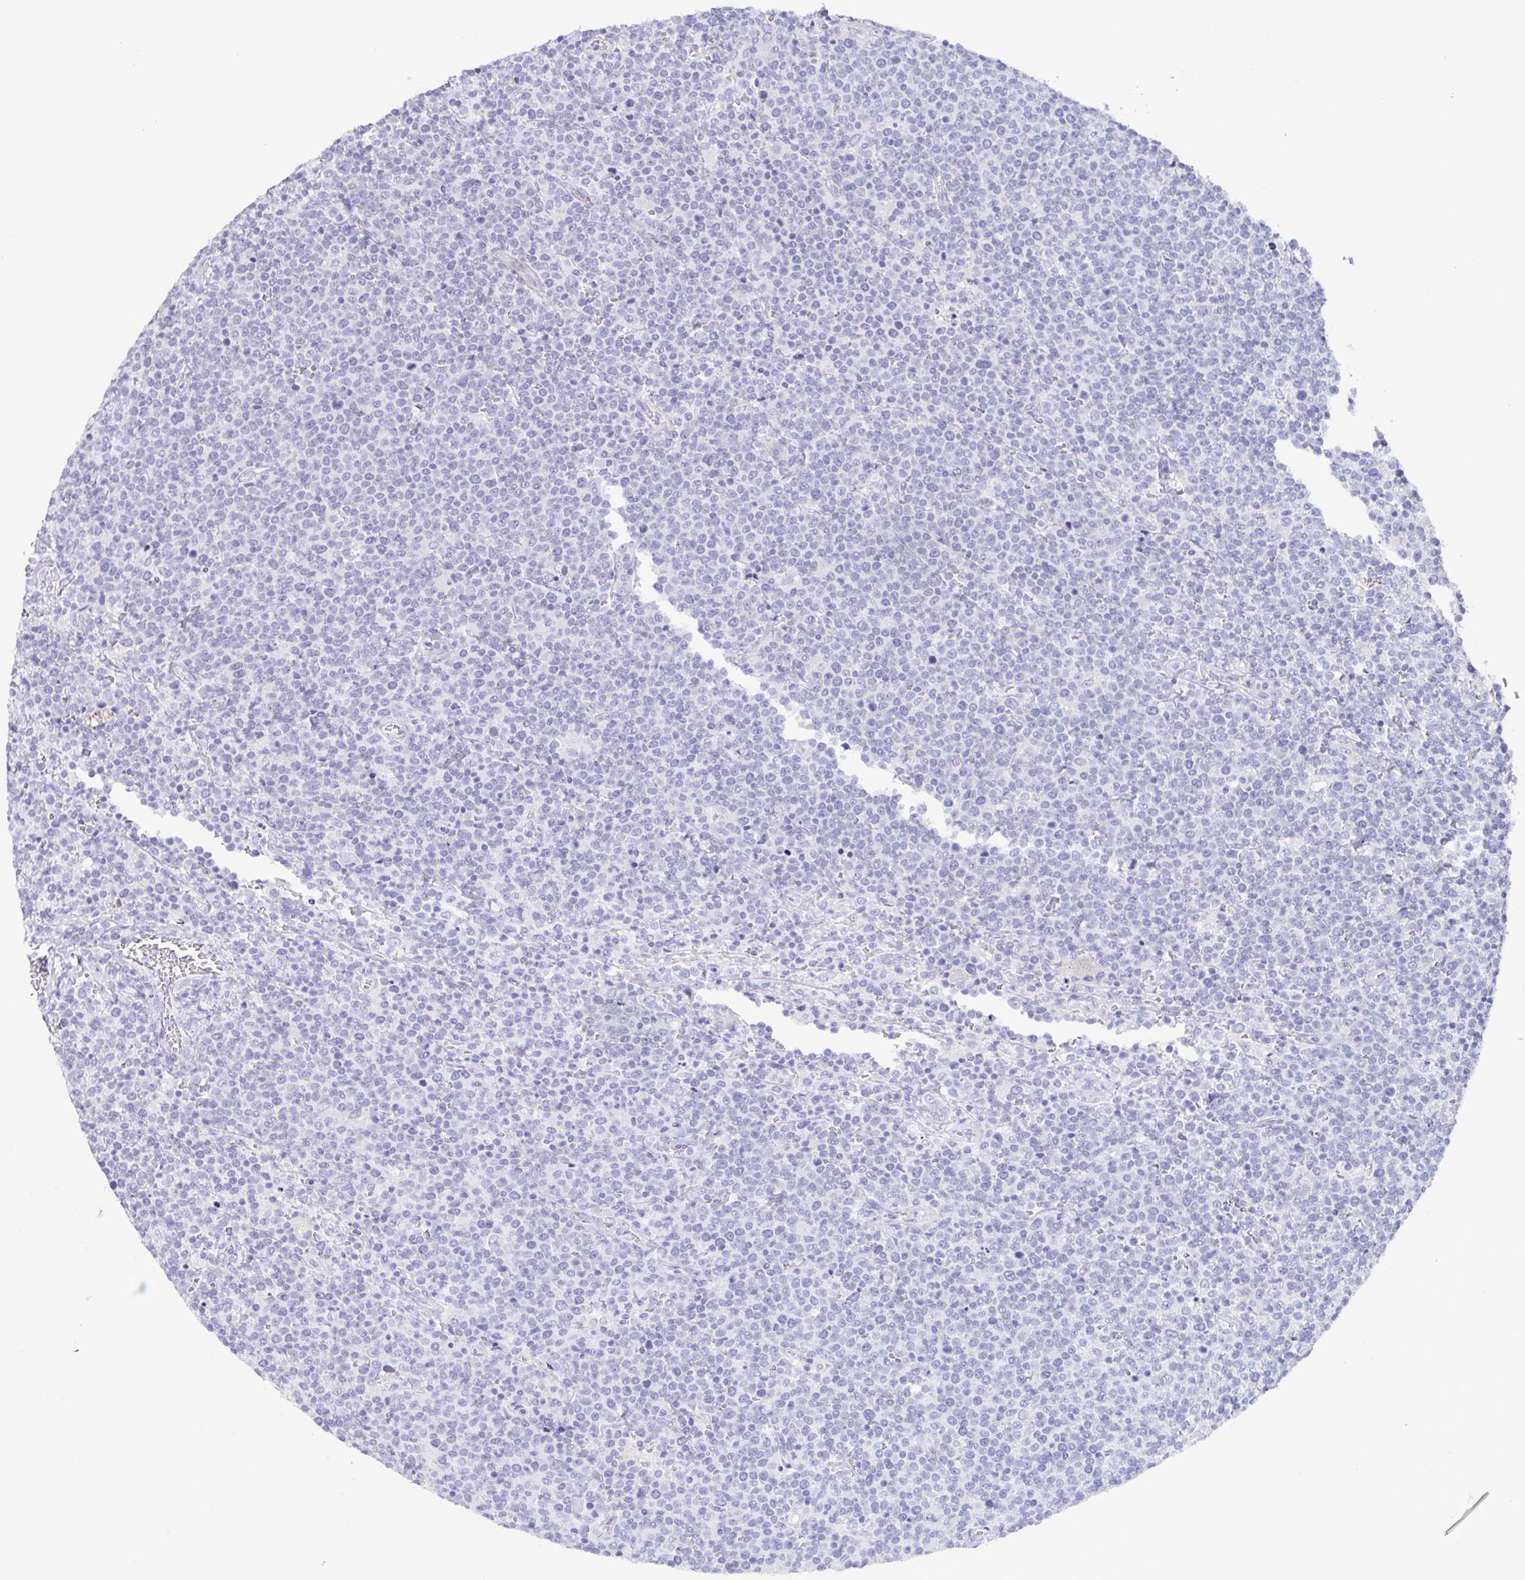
{"staining": {"intensity": "negative", "quantity": "none", "location": "none"}, "tissue": "lymphoma", "cell_type": "Tumor cells", "image_type": "cancer", "snomed": [{"axis": "morphology", "description": "Malignant lymphoma, non-Hodgkin's type, High grade"}, {"axis": "topography", "description": "Lymph node"}], "caption": "High magnification brightfield microscopy of lymphoma stained with DAB (3,3'-diaminobenzidine) (brown) and counterstained with hematoxylin (blue): tumor cells show no significant staining.", "gene": "MED11", "patient": {"sex": "male", "age": 61}}